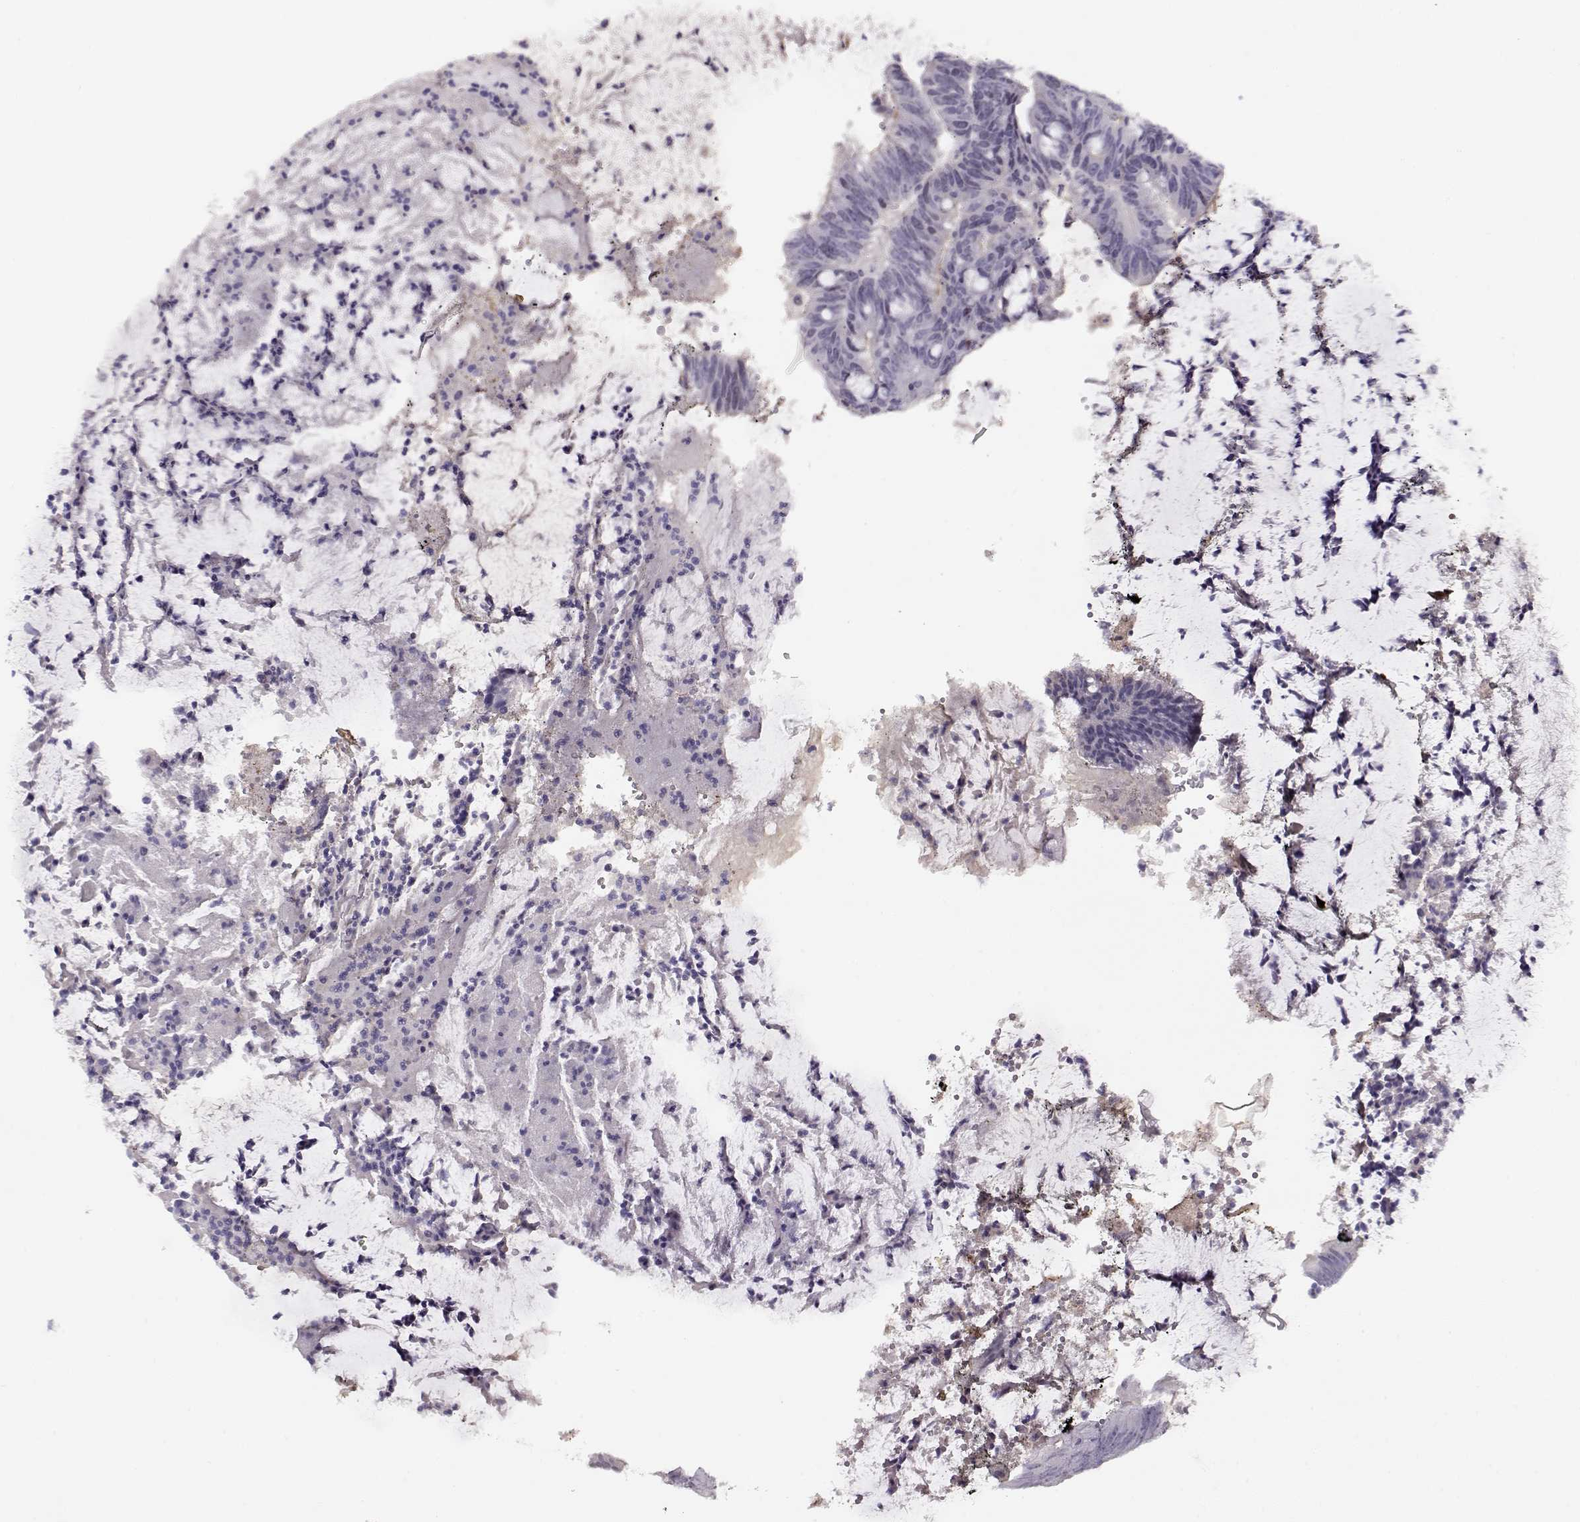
{"staining": {"intensity": "negative", "quantity": "none", "location": "none"}, "tissue": "colorectal cancer", "cell_type": "Tumor cells", "image_type": "cancer", "snomed": [{"axis": "morphology", "description": "Adenocarcinoma, NOS"}, {"axis": "topography", "description": "Colon"}], "caption": "Tumor cells are negative for protein expression in human colorectal cancer. (Stains: DAB IHC with hematoxylin counter stain, Microscopy: brightfield microscopy at high magnification).", "gene": "CRX", "patient": {"sex": "female", "age": 43}}